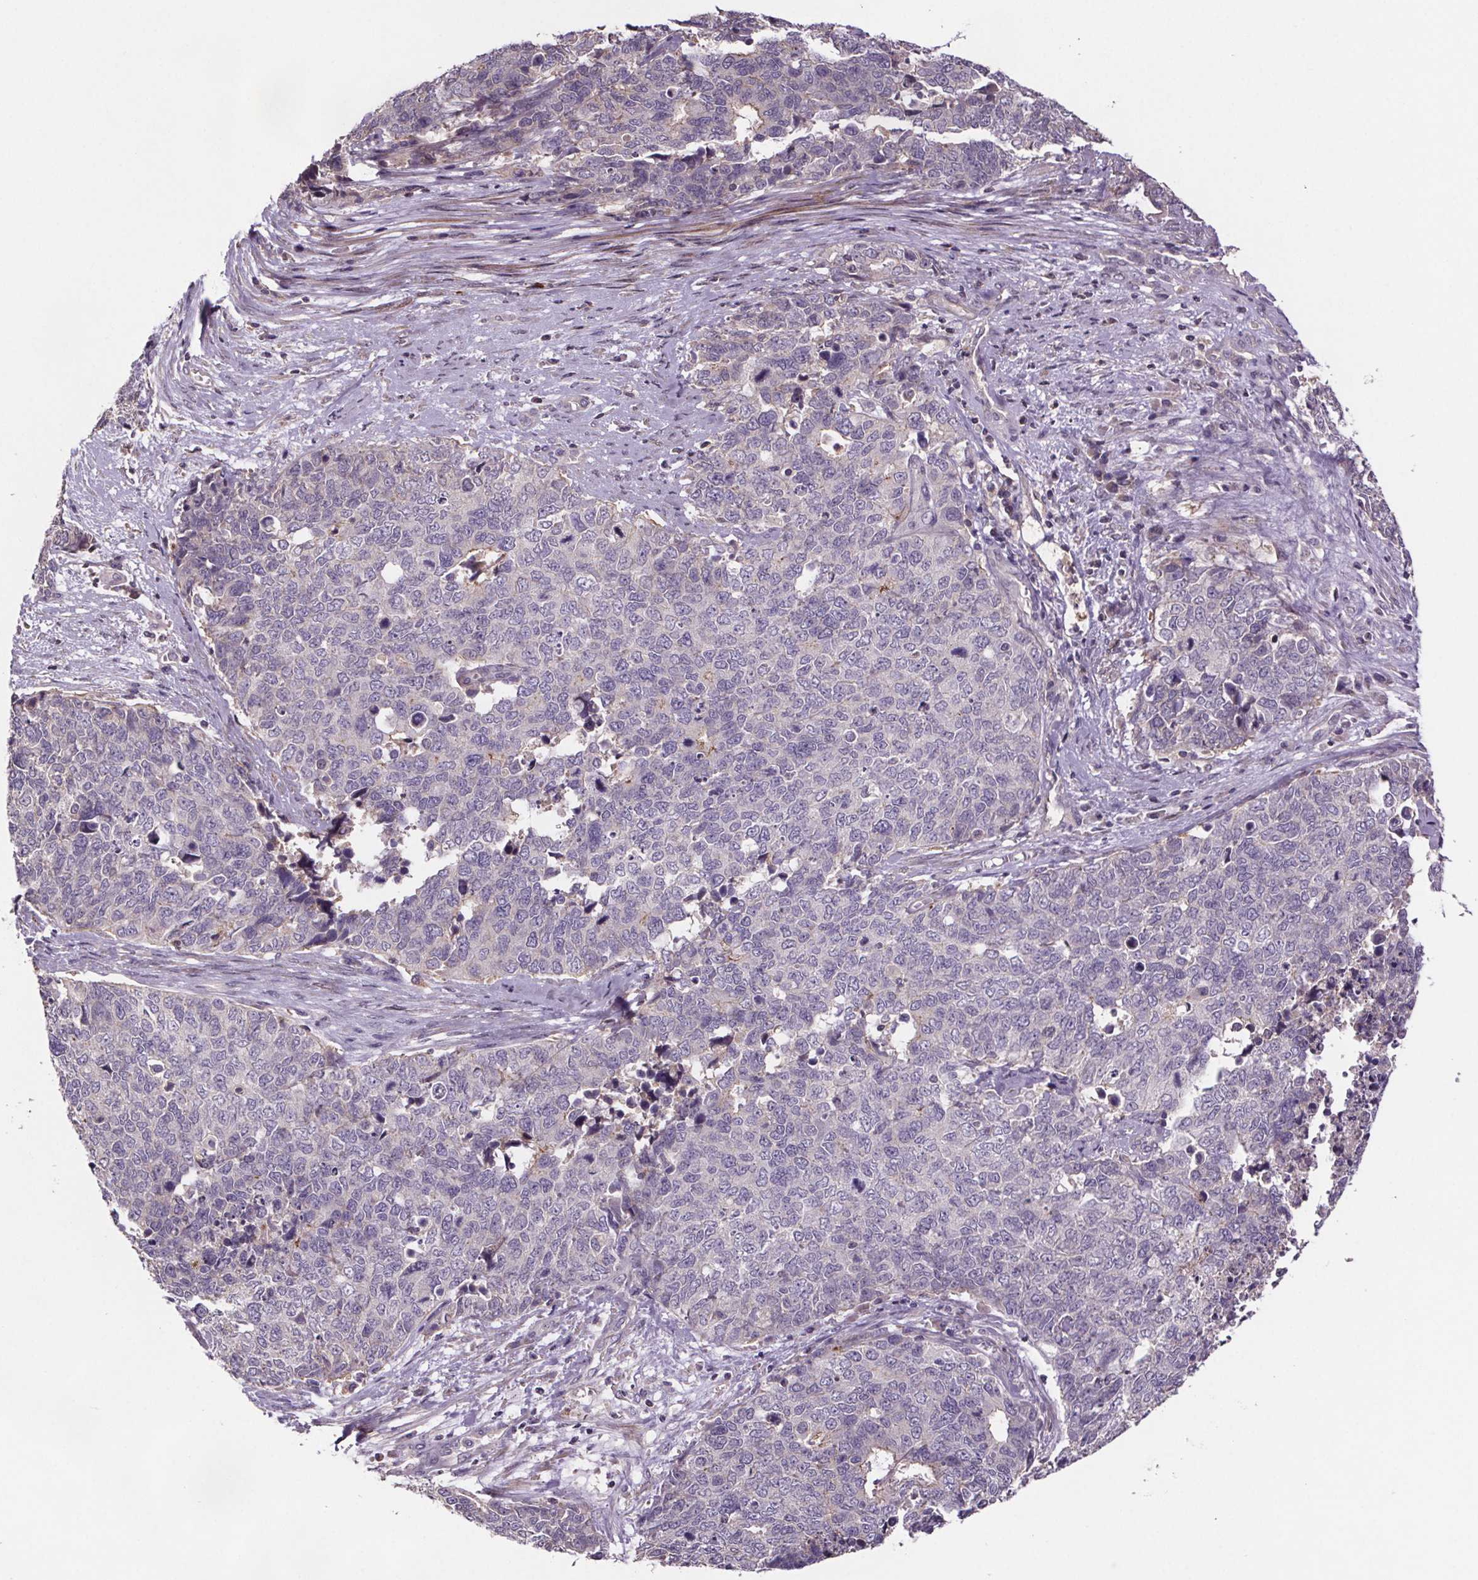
{"staining": {"intensity": "negative", "quantity": "none", "location": "none"}, "tissue": "cervical cancer", "cell_type": "Tumor cells", "image_type": "cancer", "snomed": [{"axis": "morphology", "description": "Adenocarcinoma, NOS"}, {"axis": "topography", "description": "Cervix"}], "caption": "A micrograph of cervical cancer stained for a protein demonstrates no brown staining in tumor cells.", "gene": "CLN3", "patient": {"sex": "female", "age": 63}}